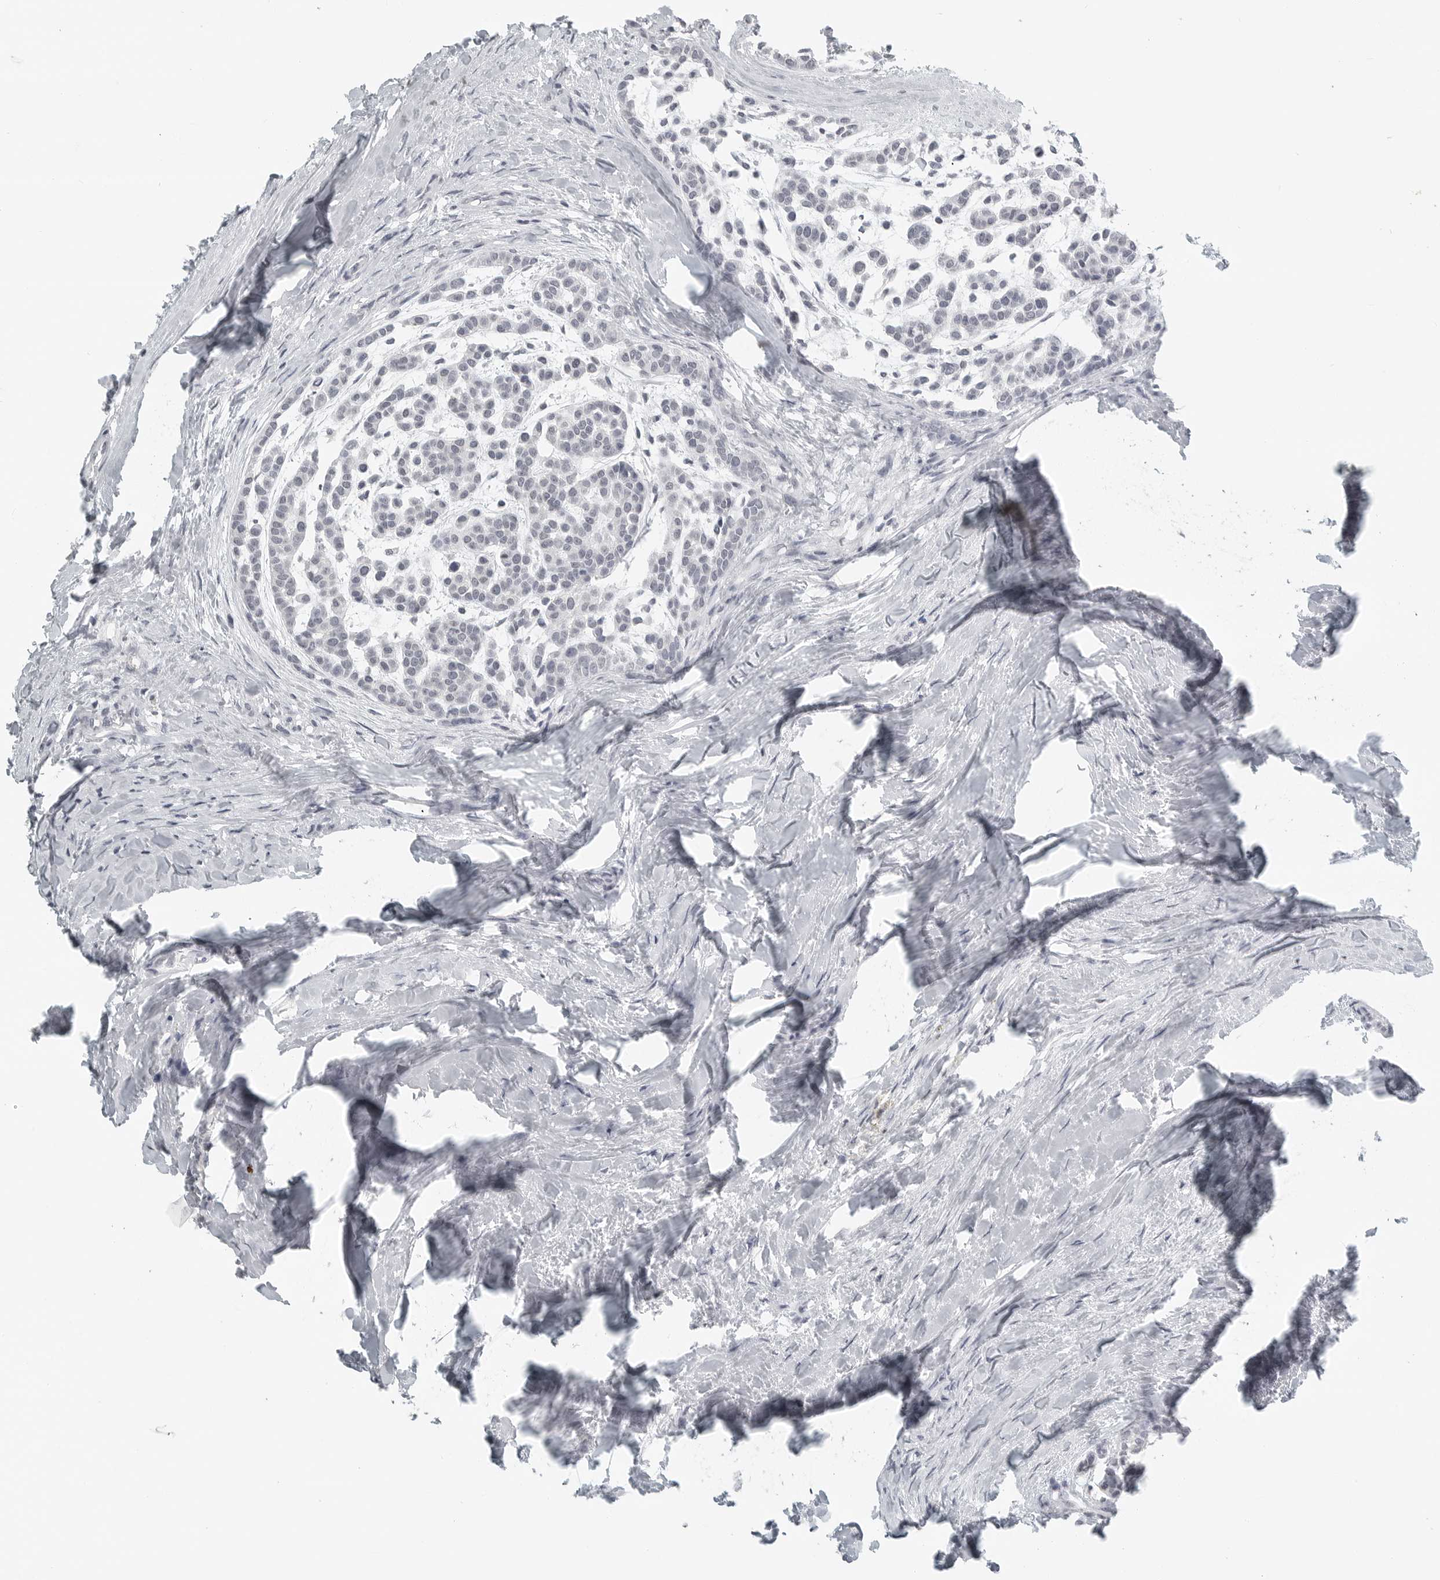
{"staining": {"intensity": "negative", "quantity": "none", "location": "none"}, "tissue": "head and neck cancer", "cell_type": "Tumor cells", "image_type": "cancer", "snomed": [{"axis": "morphology", "description": "Adenocarcinoma, NOS"}, {"axis": "morphology", "description": "Adenoma, NOS"}, {"axis": "topography", "description": "Head-Neck"}], "caption": "IHC of head and neck cancer (adenoma) exhibits no expression in tumor cells. The staining was performed using DAB to visualize the protein expression in brown, while the nuclei were stained in blue with hematoxylin (Magnification: 20x).", "gene": "BPIFA1", "patient": {"sex": "female", "age": 55}}